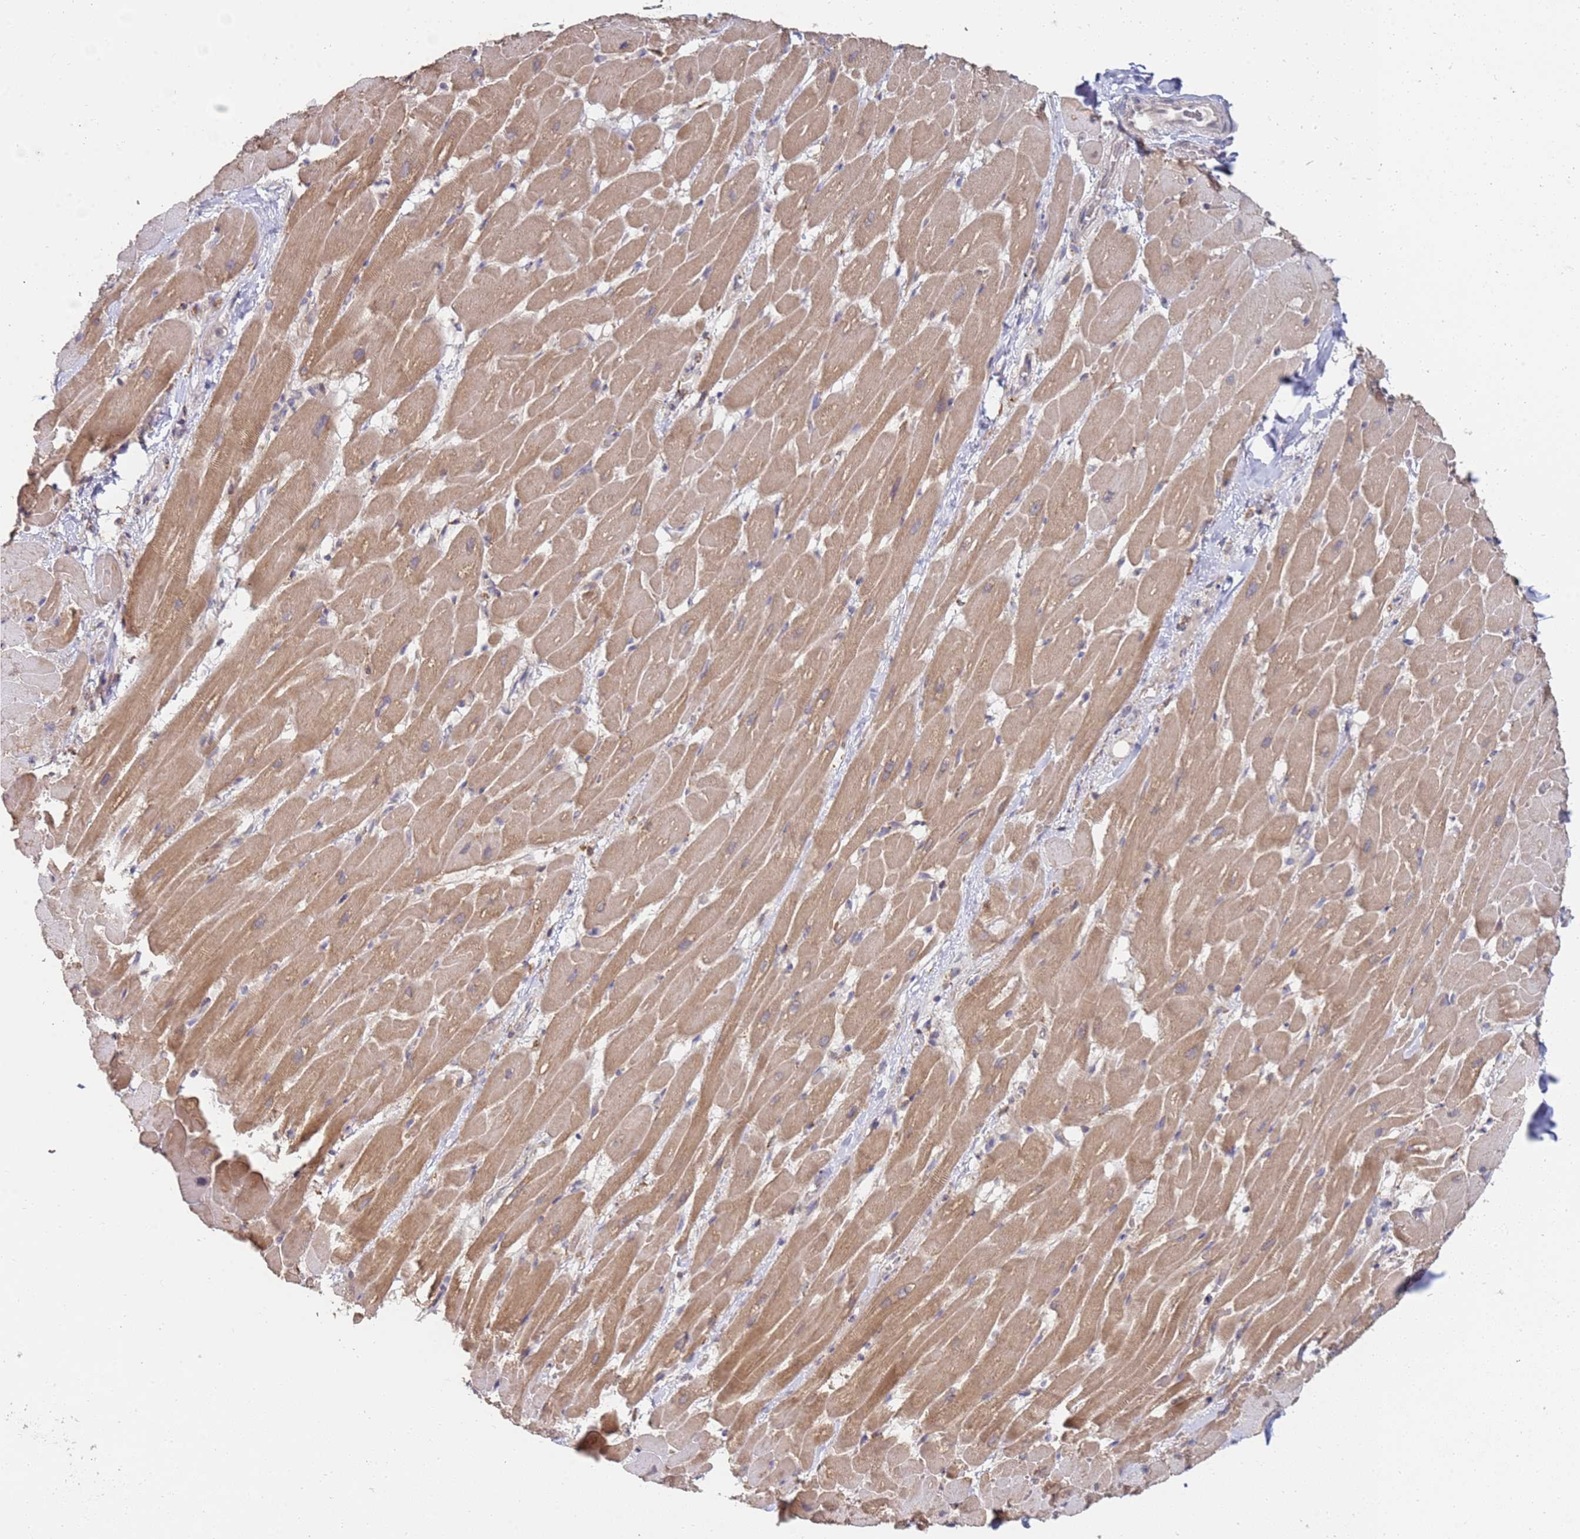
{"staining": {"intensity": "moderate", "quantity": ">75%", "location": "cytoplasmic/membranous"}, "tissue": "heart muscle", "cell_type": "Cardiomyocytes", "image_type": "normal", "snomed": [{"axis": "morphology", "description": "Normal tissue, NOS"}, {"axis": "topography", "description": "Heart"}], "caption": "This photomicrograph reveals immunohistochemistry staining of unremarkable human heart muscle, with medium moderate cytoplasmic/membranous positivity in approximately >75% of cardiomyocytes.", "gene": "VRK2", "patient": {"sex": "male", "age": 37}}